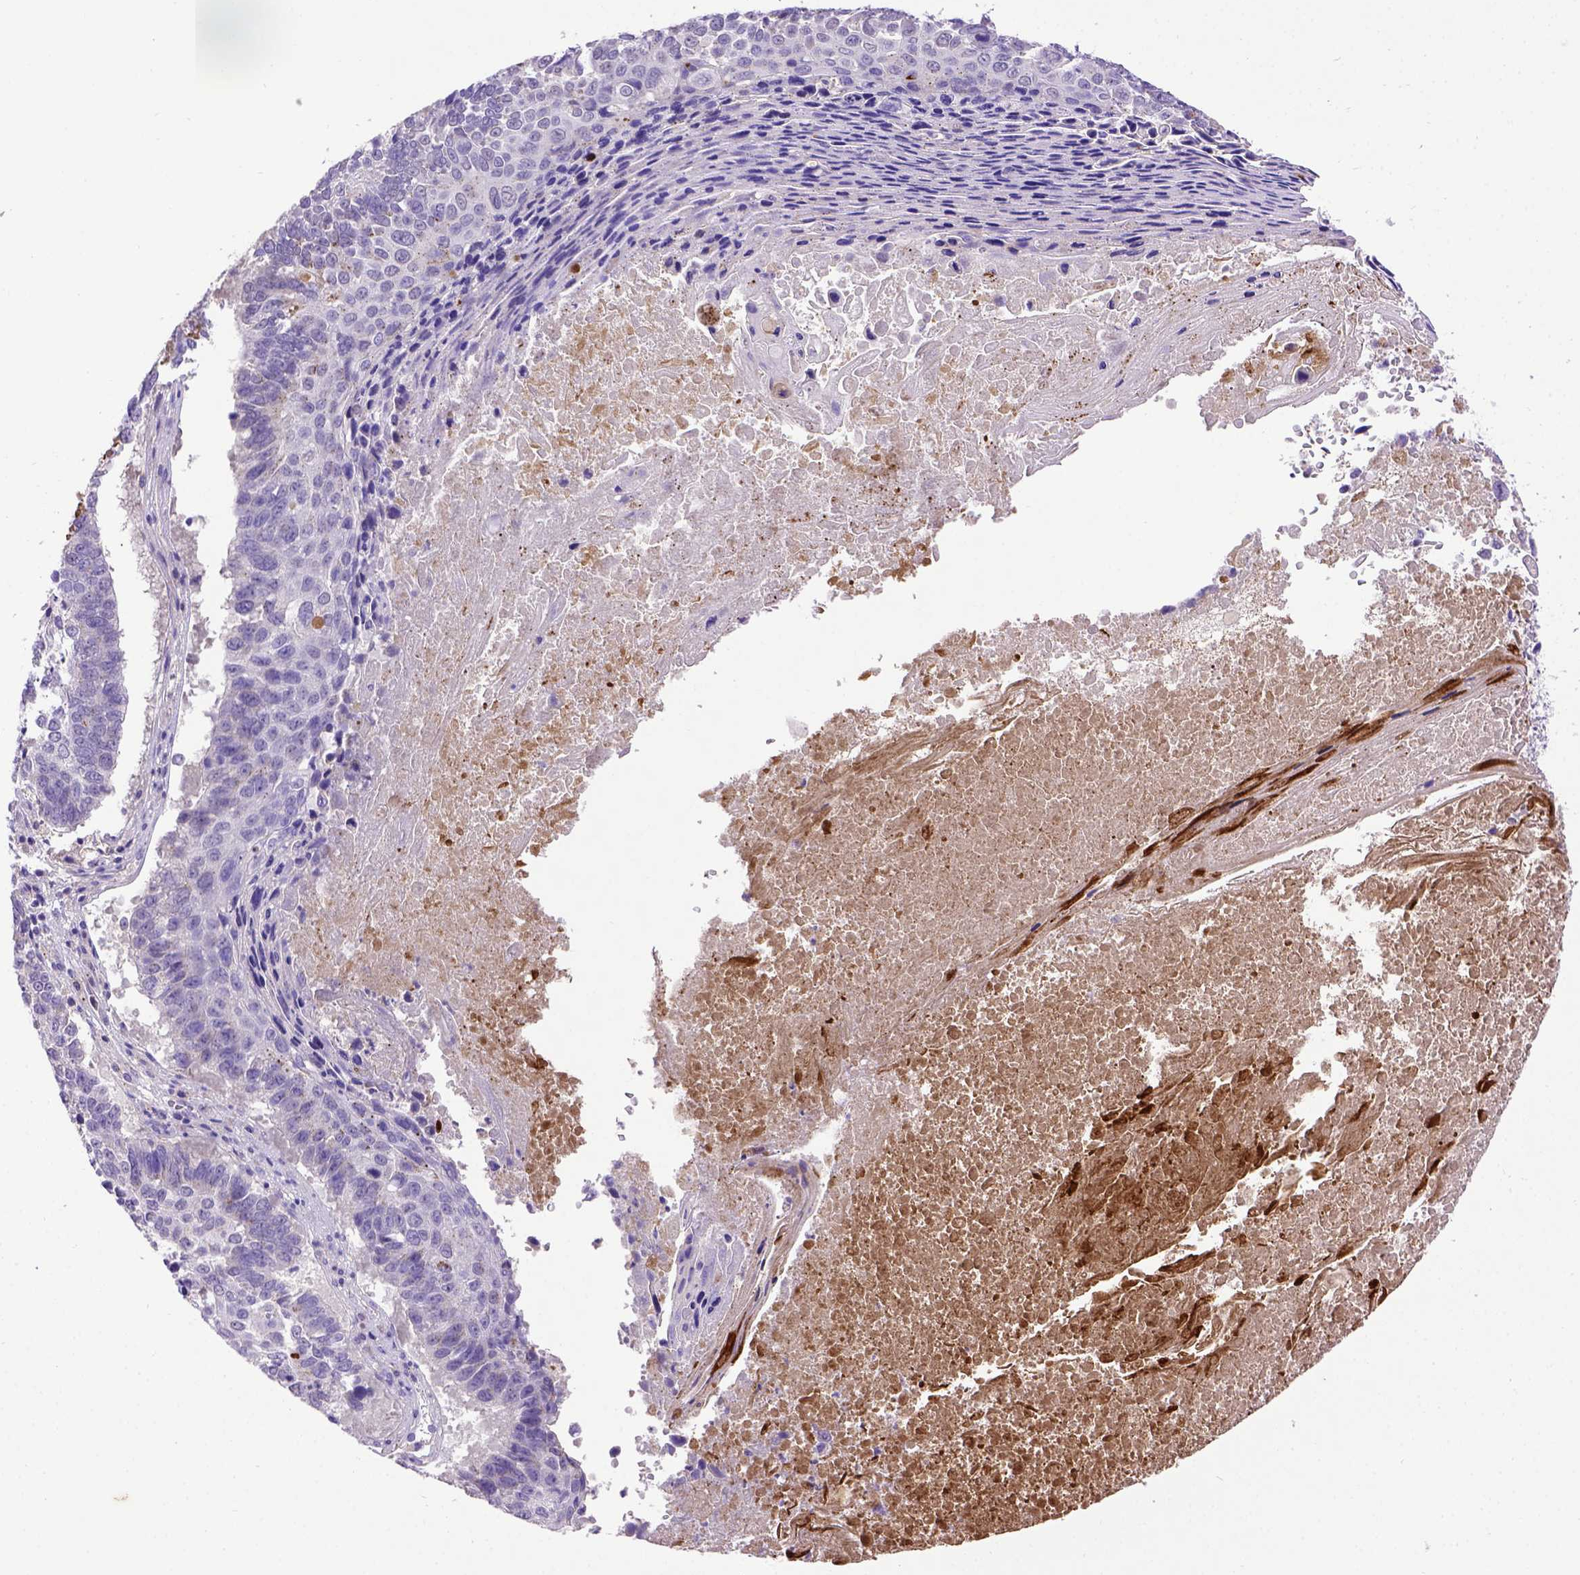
{"staining": {"intensity": "negative", "quantity": "none", "location": "none"}, "tissue": "lung cancer", "cell_type": "Tumor cells", "image_type": "cancer", "snomed": [{"axis": "morphology", "description": "Squamous cell carcinoma, NOS"}, {"axis": "topography", "description": "Lung"}], "caption": "IHC histopathology image of lung squamous cell carcinoma stained for a protein (brown), which shows no staining in tumor cells.", "gene": "ADAM12", "patient": {"sex": "male", "age": 73}}